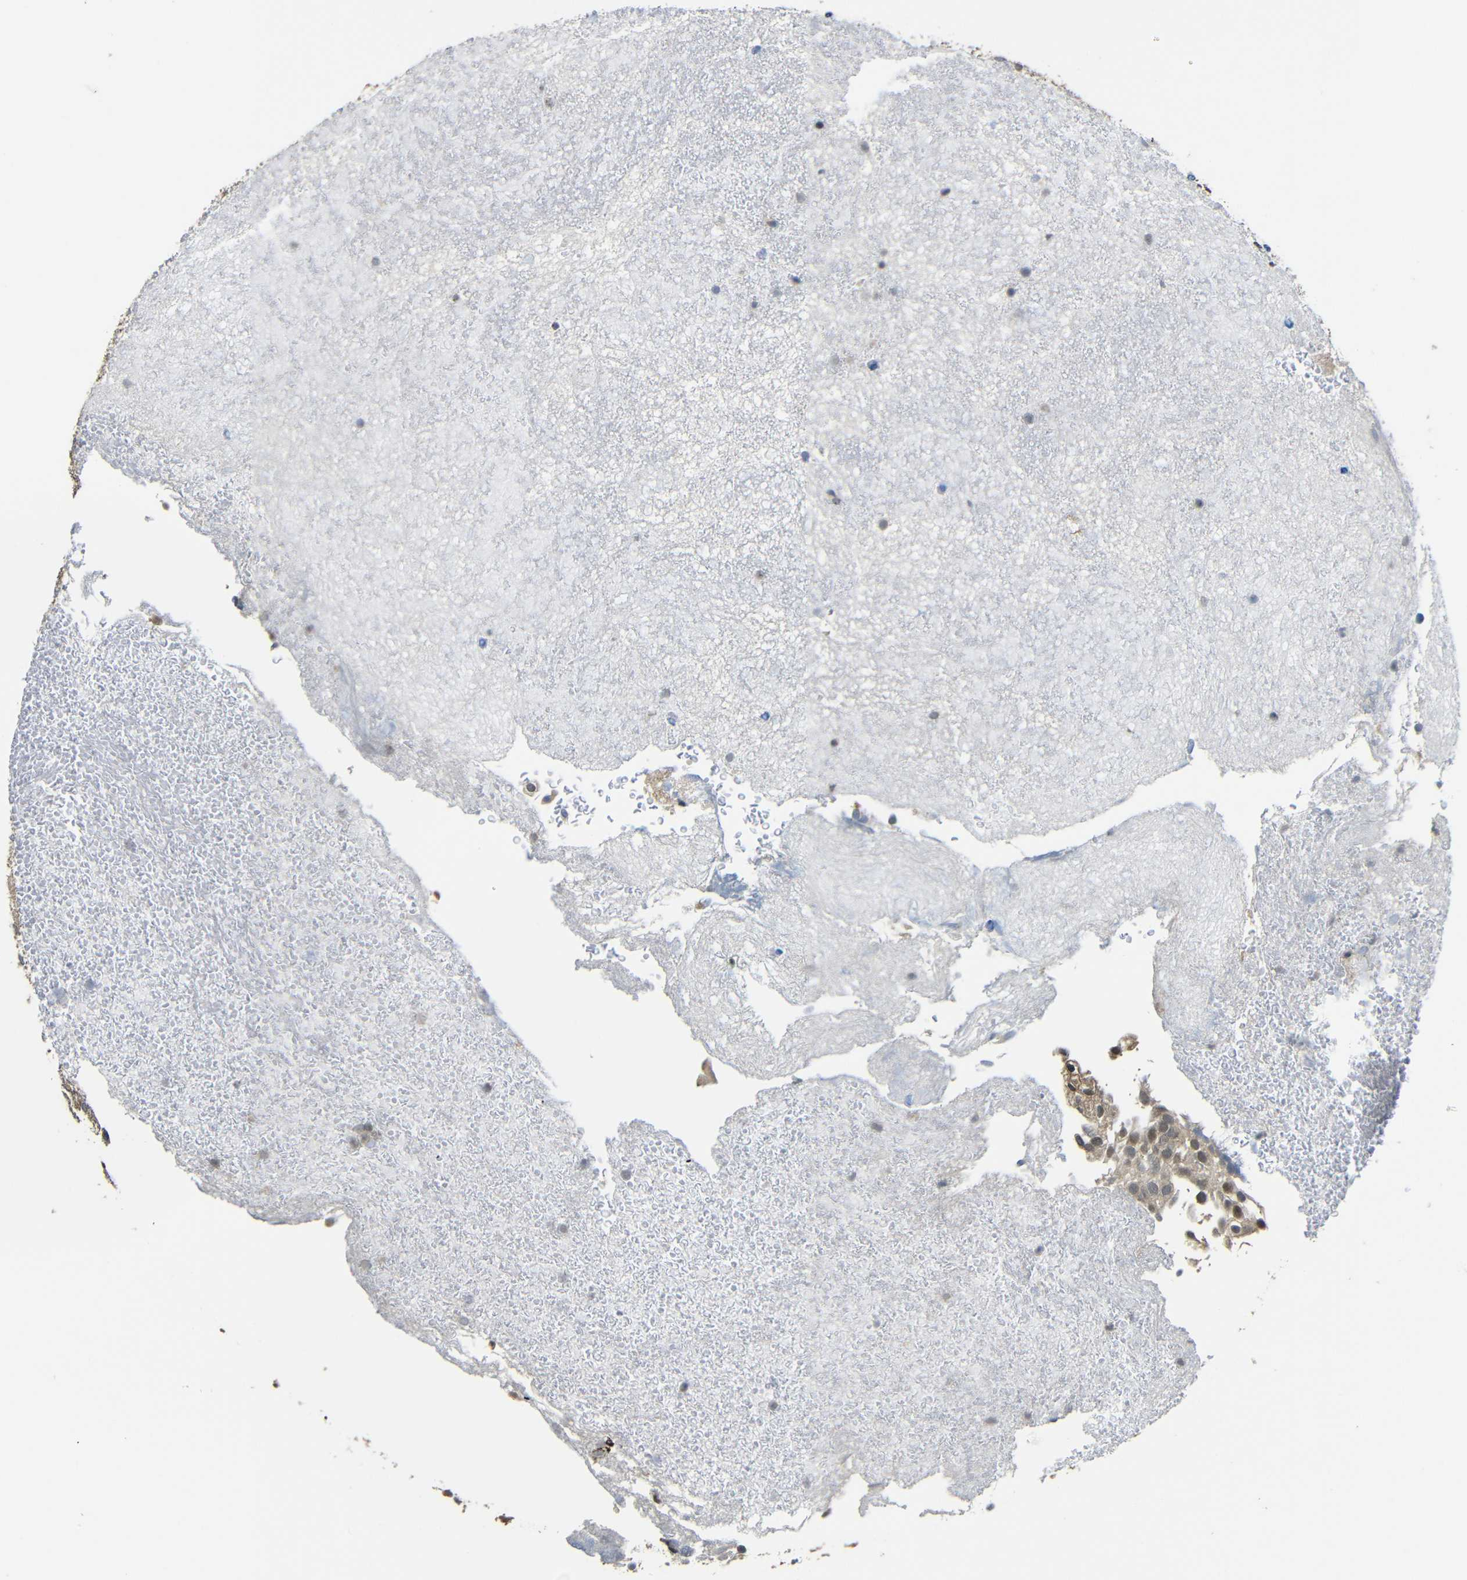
{"staining": {"intensity": "weak", "quantity": ">75%", "location": "cytoplasmic/membranous,nuclear"}, "tissue": "urothelial cancer", "cell_type": "Tumor cells", "image_type": "cancer", "snomed": [{"axis": "morphology", "description": "Urothelial carcinoma, Low grade"}, {"axis": "topography", "description": "Urinary bladder"}], "caption": "IHC of urothelial carcinoma (low-grade) reveals low levels of weak cytoplasmic/membranous and nuclear positivity in approximately >75% of tumor cells.", "gene": "FAM172A", "patient": {"sex": "male", "age": 78}}